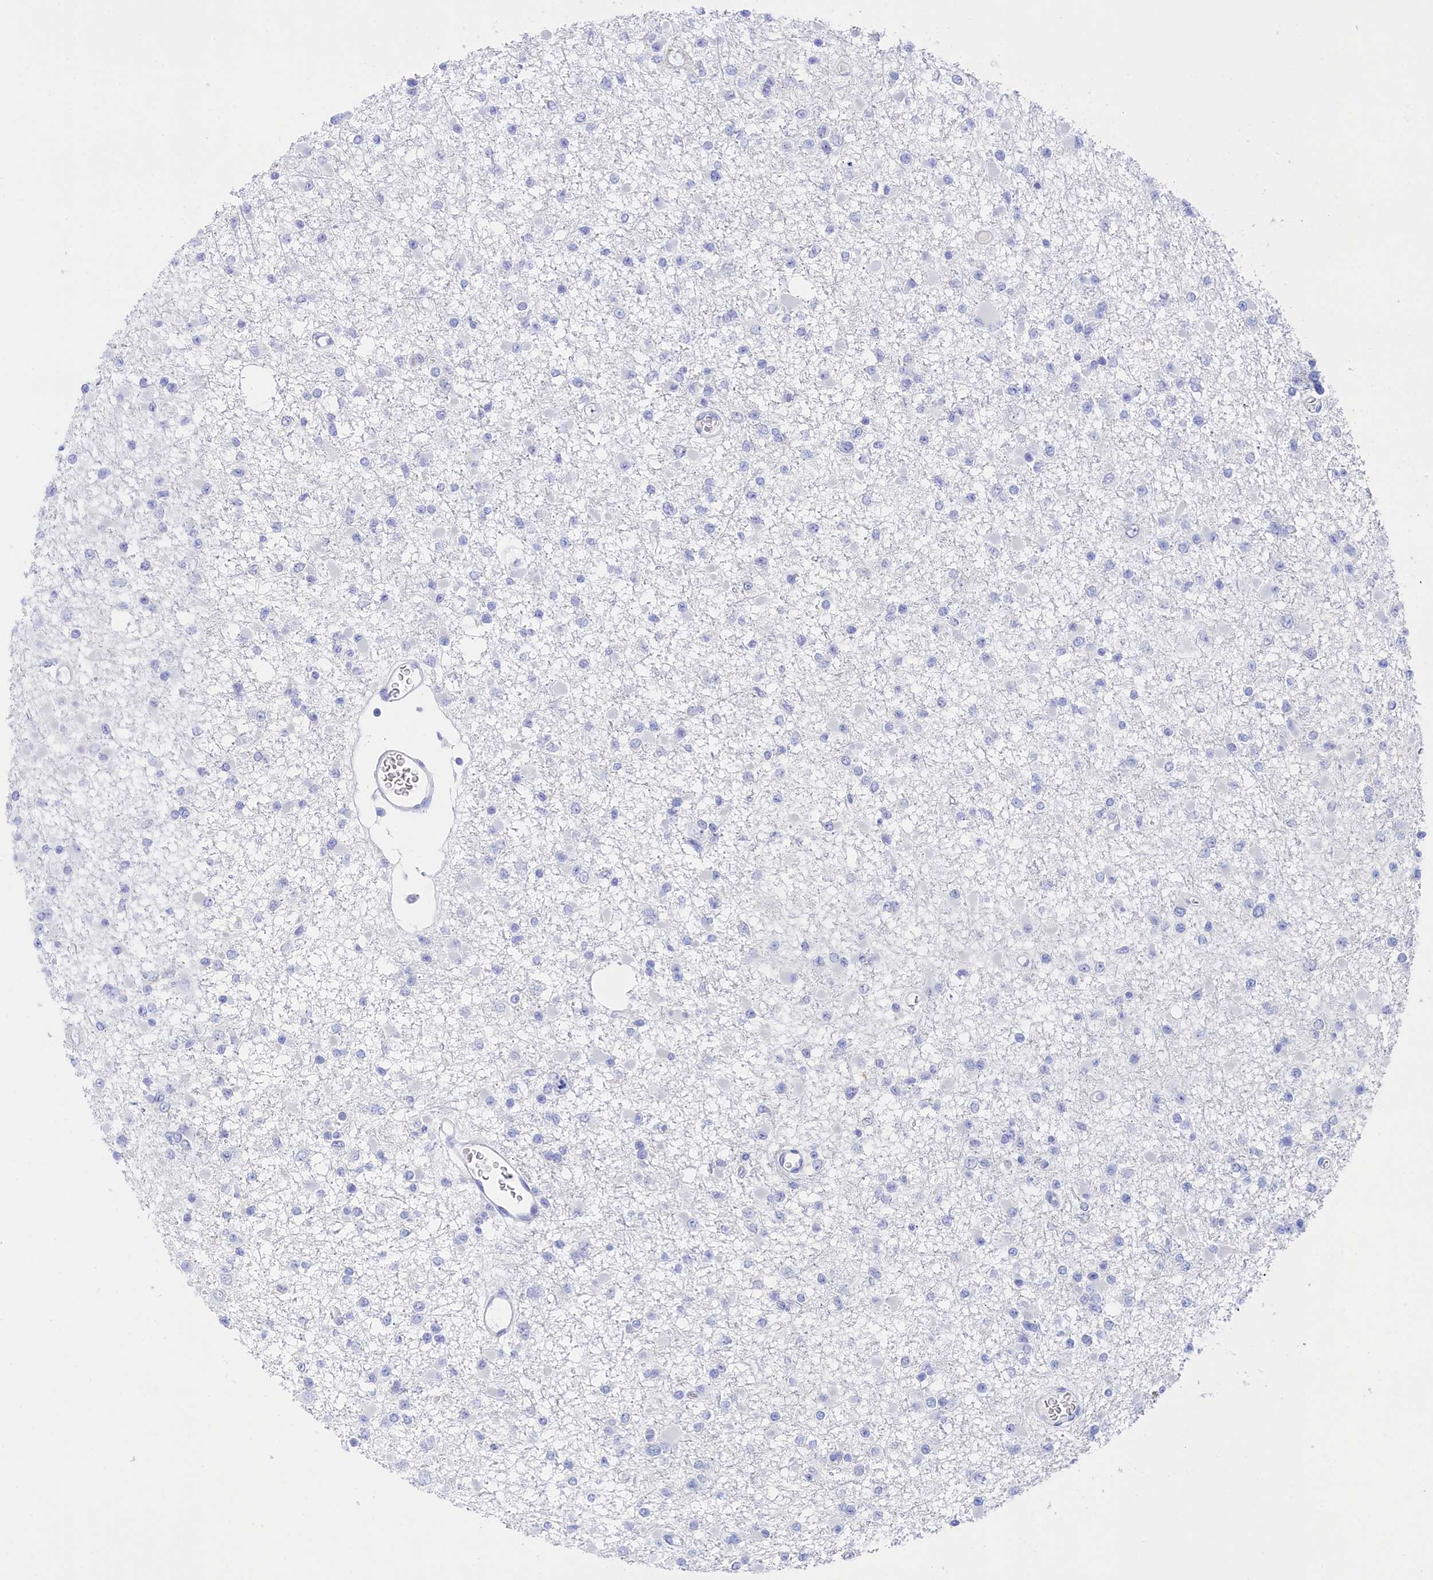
{"staining": {"intensity": "negative", "quantity": "none", "location": "none"}, "tissue": "glioma", "cell_type": "Tumor cells", "image_type": "cancer", "snomed": [{"axis": "morphology", "description": "Glioma, malignant, Low grade"}, {"axis": "topography", "description": "Brain"}], "caption": "DAB (3,3'-diaminobenzidine) immunohistochemical staining of human glioma reveals no significant expression in tumor cells. The staining is performed using DAB brown chromogen with nuclei counter-stained in using hematoxylin.", "gene": "TRIM10", "patient": {"sex": "female", "age": 22}}